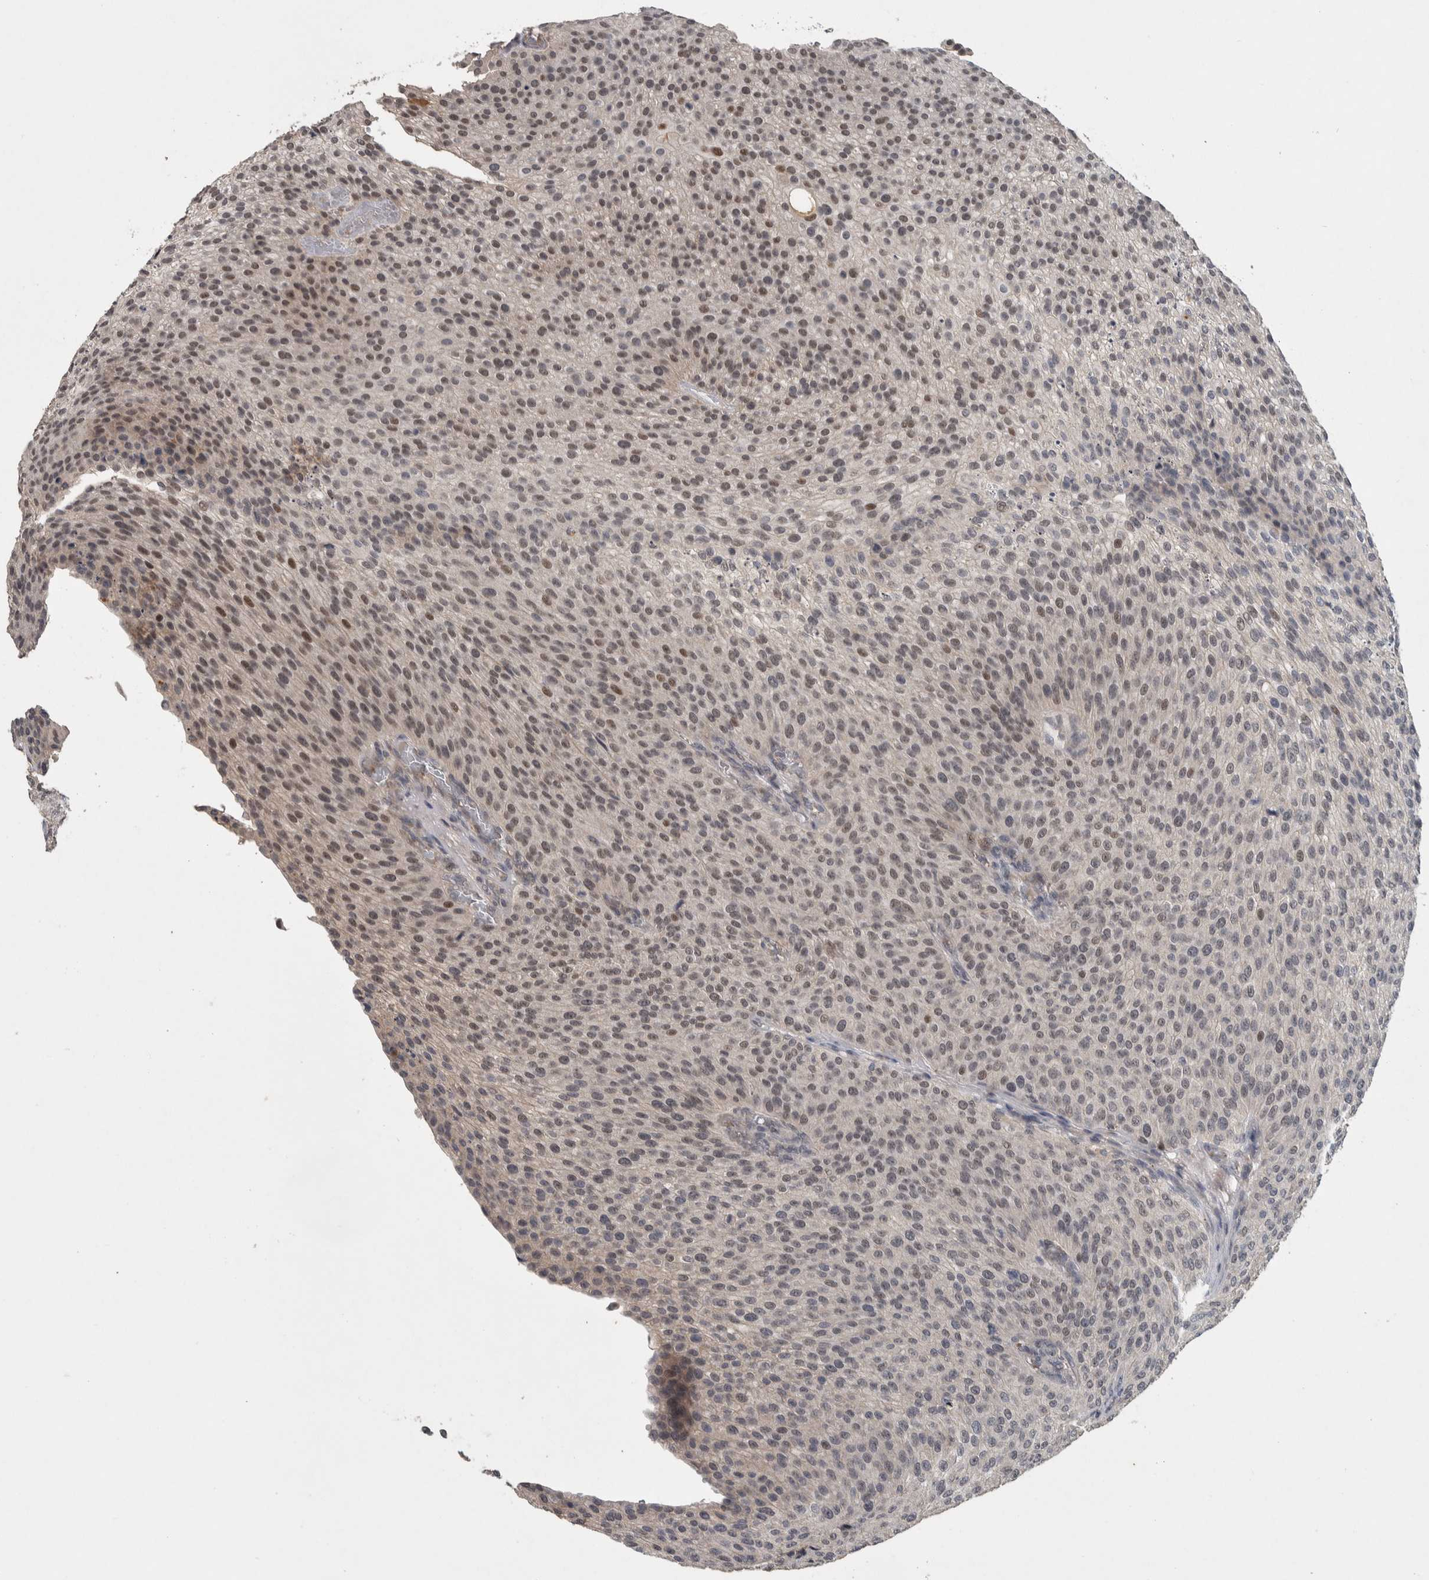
{"staining": {"intensity": "moderate", "quantity": ">75%", "location": "nuclear"}, "tissue": "urothelial cancer", "cell_type": "Tumor cells", "image_type": "cancer", "snomed": [{"axis": "morphology", "description": "Urothelial carcinoma, Low grade"}, {"axis": "topography", "description": "Smooth muscle"}, {"axis": "topography", "description": "Urinary bladder"}], "caption": "Urothelial cancer stained with immunohistochemistry (IHC) exhibits moderate nuclear expression in approximately >75% of tumor cells.", "gene": "CHRM3", "patient": {"sex": "male", "age": 60}}